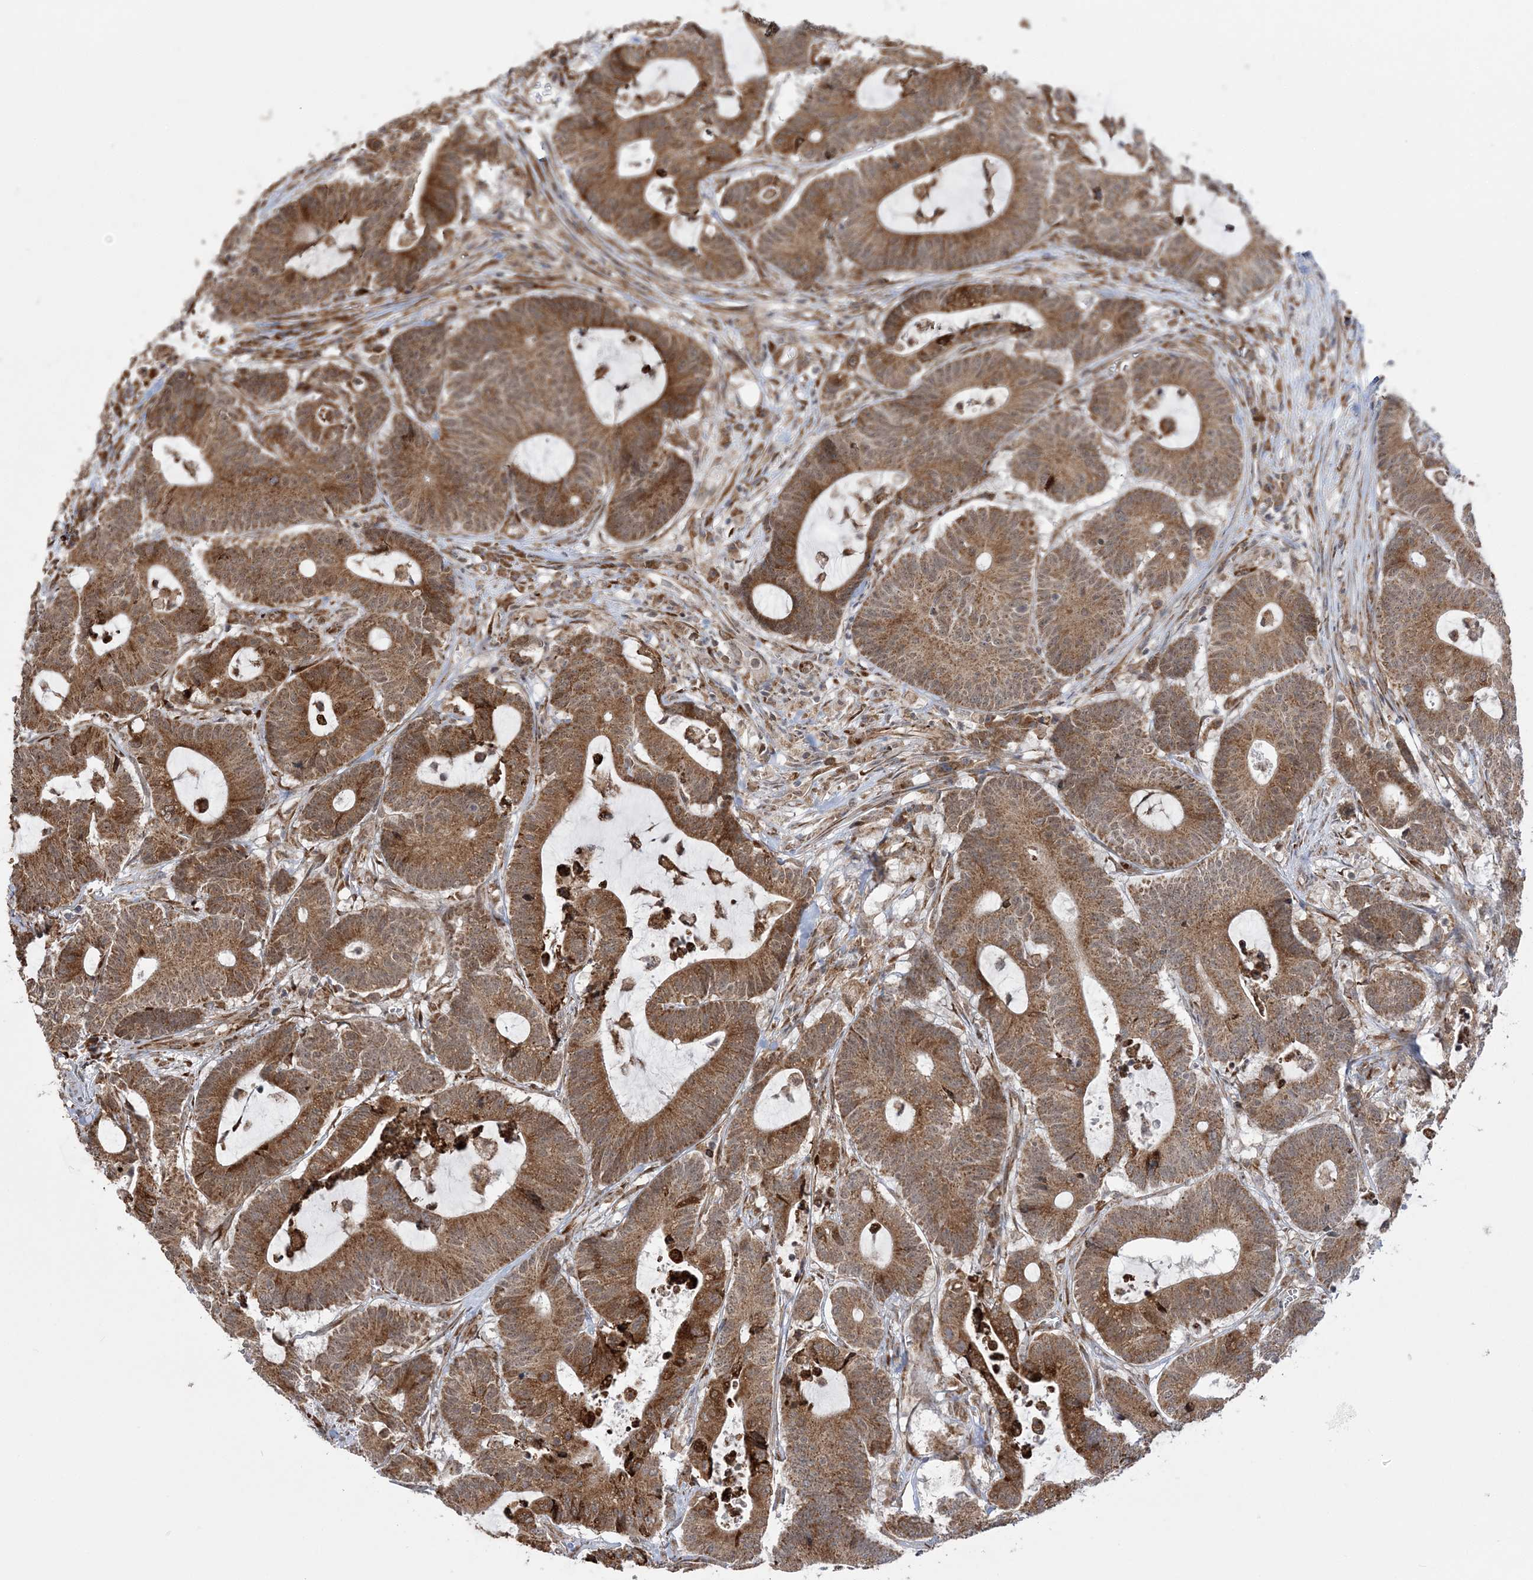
{"staining": {"intensity": "moderate", "quantity": ">75%", "location": "cytoplasmic/membranous"}, "tissue": "colorectal cancer", "cell_type": "Tumor cells", "image_type": "cancer", "snomed": [{"axis": "morphology", "description": "Adenocarcinoma, NOS"}, {"axis": "topography", "description": "Colon"}], "caption": "A brown stain highlights moderate cytoplasmic/membranous staining of a protein in human colorectal cancer (adenocarcinoma) tumor cells.", "gene": "MRPL47", "patient": {"sex": "female", "age": 84}}